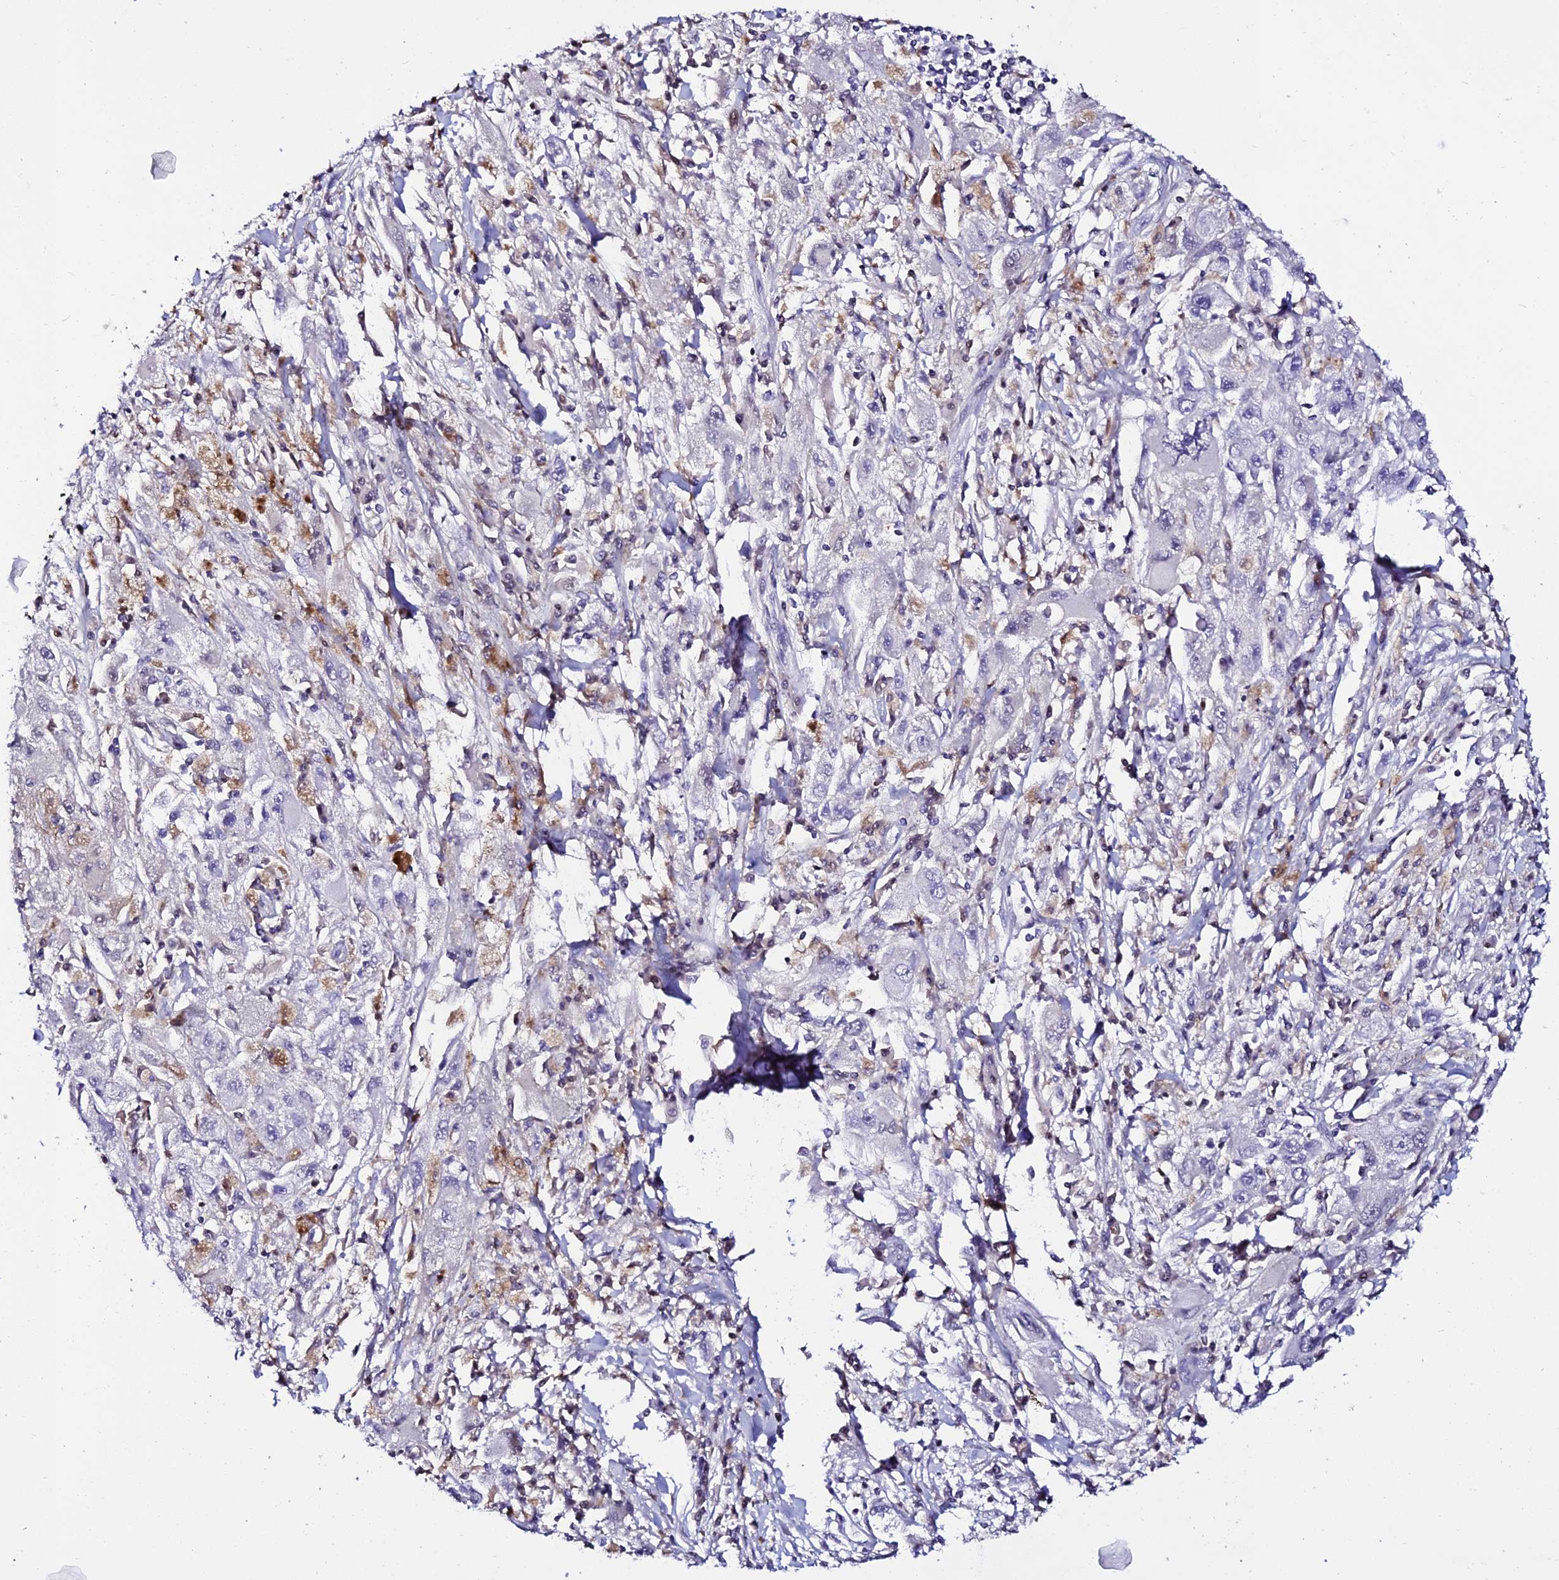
{"staining": {"intensity": "moderate", "quantity": "<25%", "location": "cytoplasmic/membranous,nuclear"}, "tissue": "melanoma", "cell_type": "Tumor cells", "image_type": "cancer", "snomed": [{"axis": "morphology", "description": "Malignant melanoma, Metastatic site"}, {"axis": "topography", "description": "Skin"}], "caption": "A high-resolution micrograph shows immunohistochemistry (IHC) staining of malignant melanoma (metastatic site), which reveals moderate cytoplasmic/membranous and nuclear expression in about <25% of tumor cells.", "gene": "DEFB132", "patient": {"sex": "male", "age": 53}}